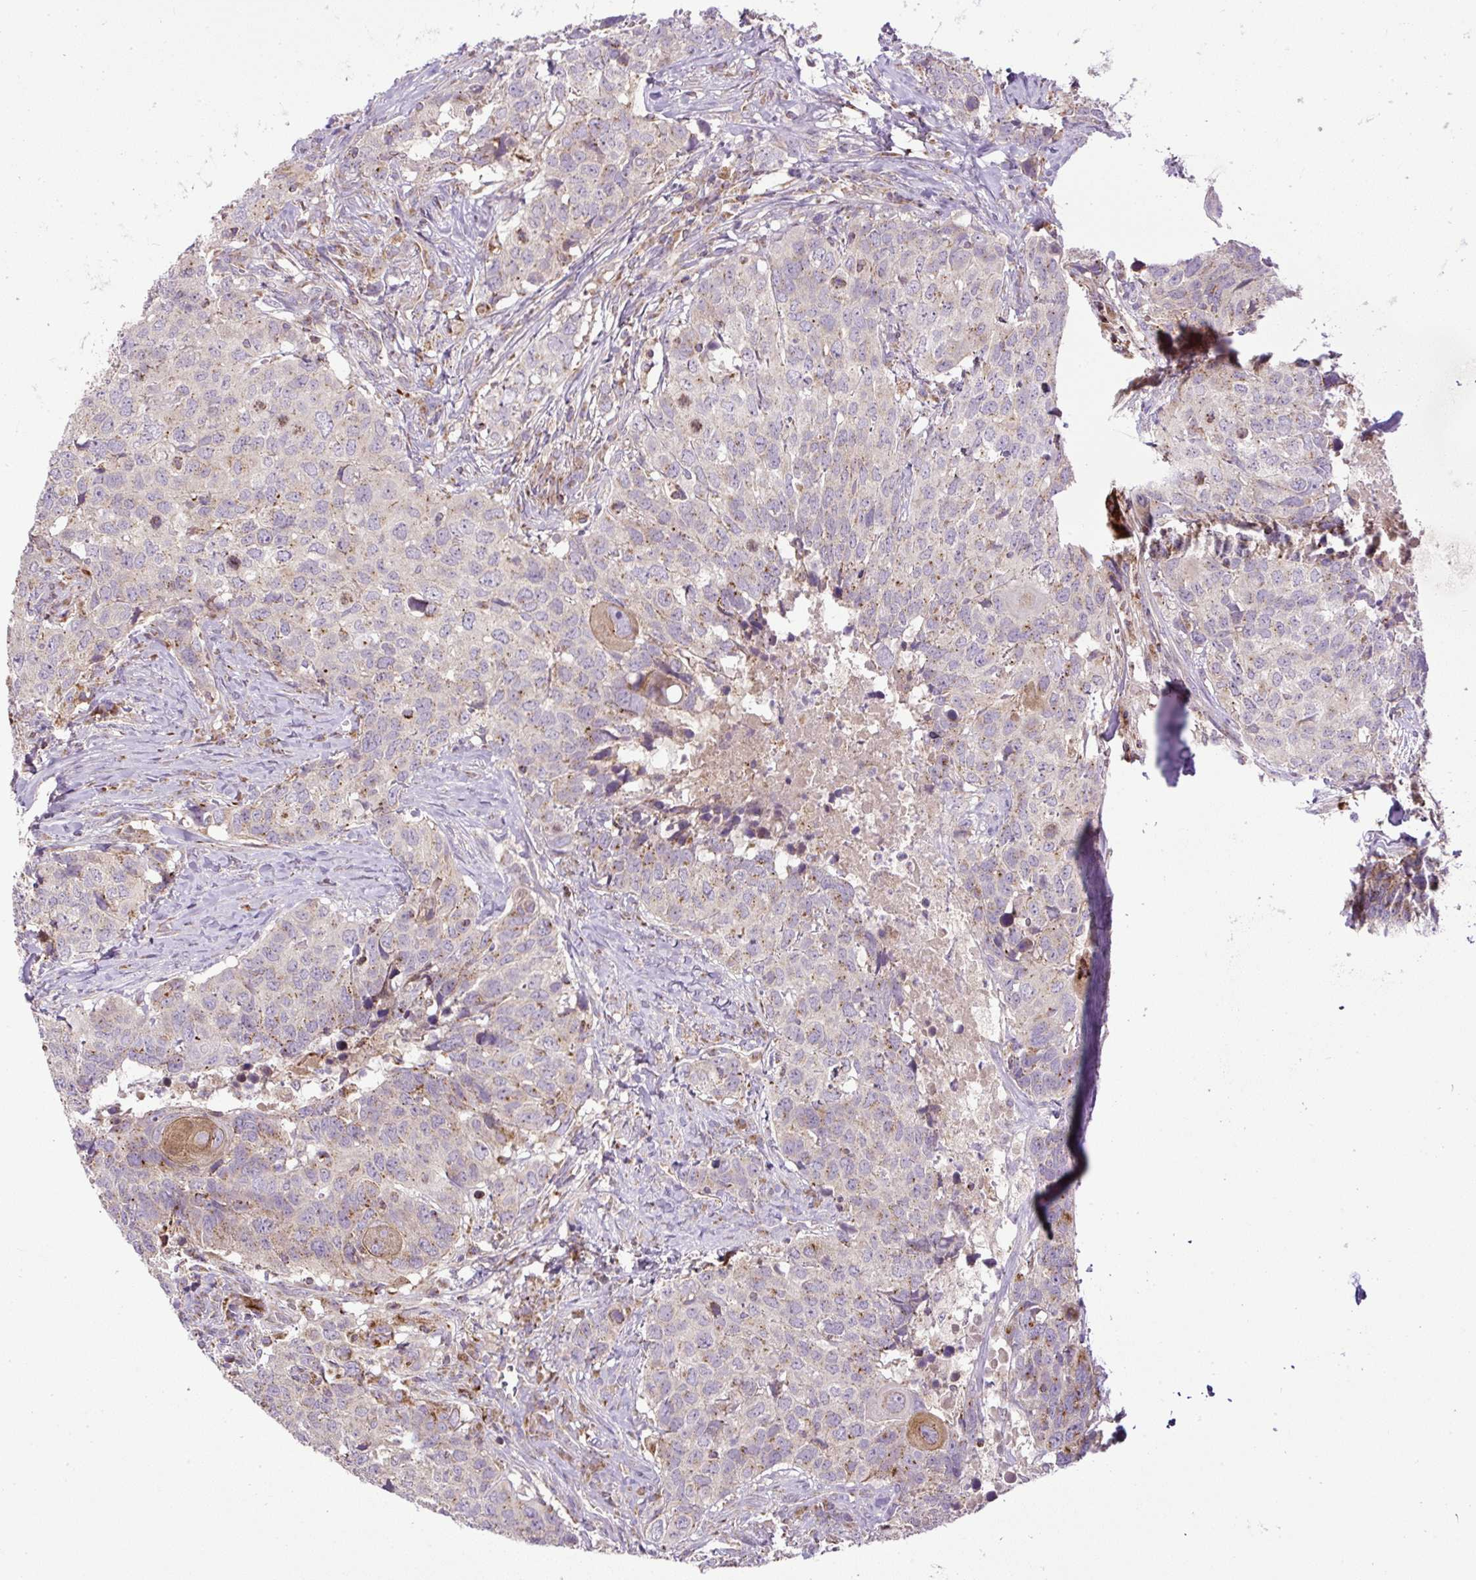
{"staining": {"intensity": "weak", "quantity": "25%-75%", "location": "cytoplasmic/membranous"}, "tissue": "head and neck cancer", "cell_type": "Tumor cells", "image_type": "cancer", "snomed": [{"axis": "morphology", "description": "Normal tissue, NOS"}, {"axis": "morphology", "description": "Squamous cell carcinoma, NOS"}, {"axis": "topography", "description": "Skeletal muscle"}, {"axis": "topography", "description": "Vascular tissue"}, {"axis": "topography", "description": "Peripheral nerve tissue"}, {"axis": "topography", "description": "Head-Neck"}], "caption": "The photomicrograph shows immunohistochemical staining of head and neck cancer. There is weak cytoplasmic/membranous positivity is present in approximately 25%-75% of tumor cells.", "gene": "ZNF547", "patient": {"sex": "male", "age": 66}}